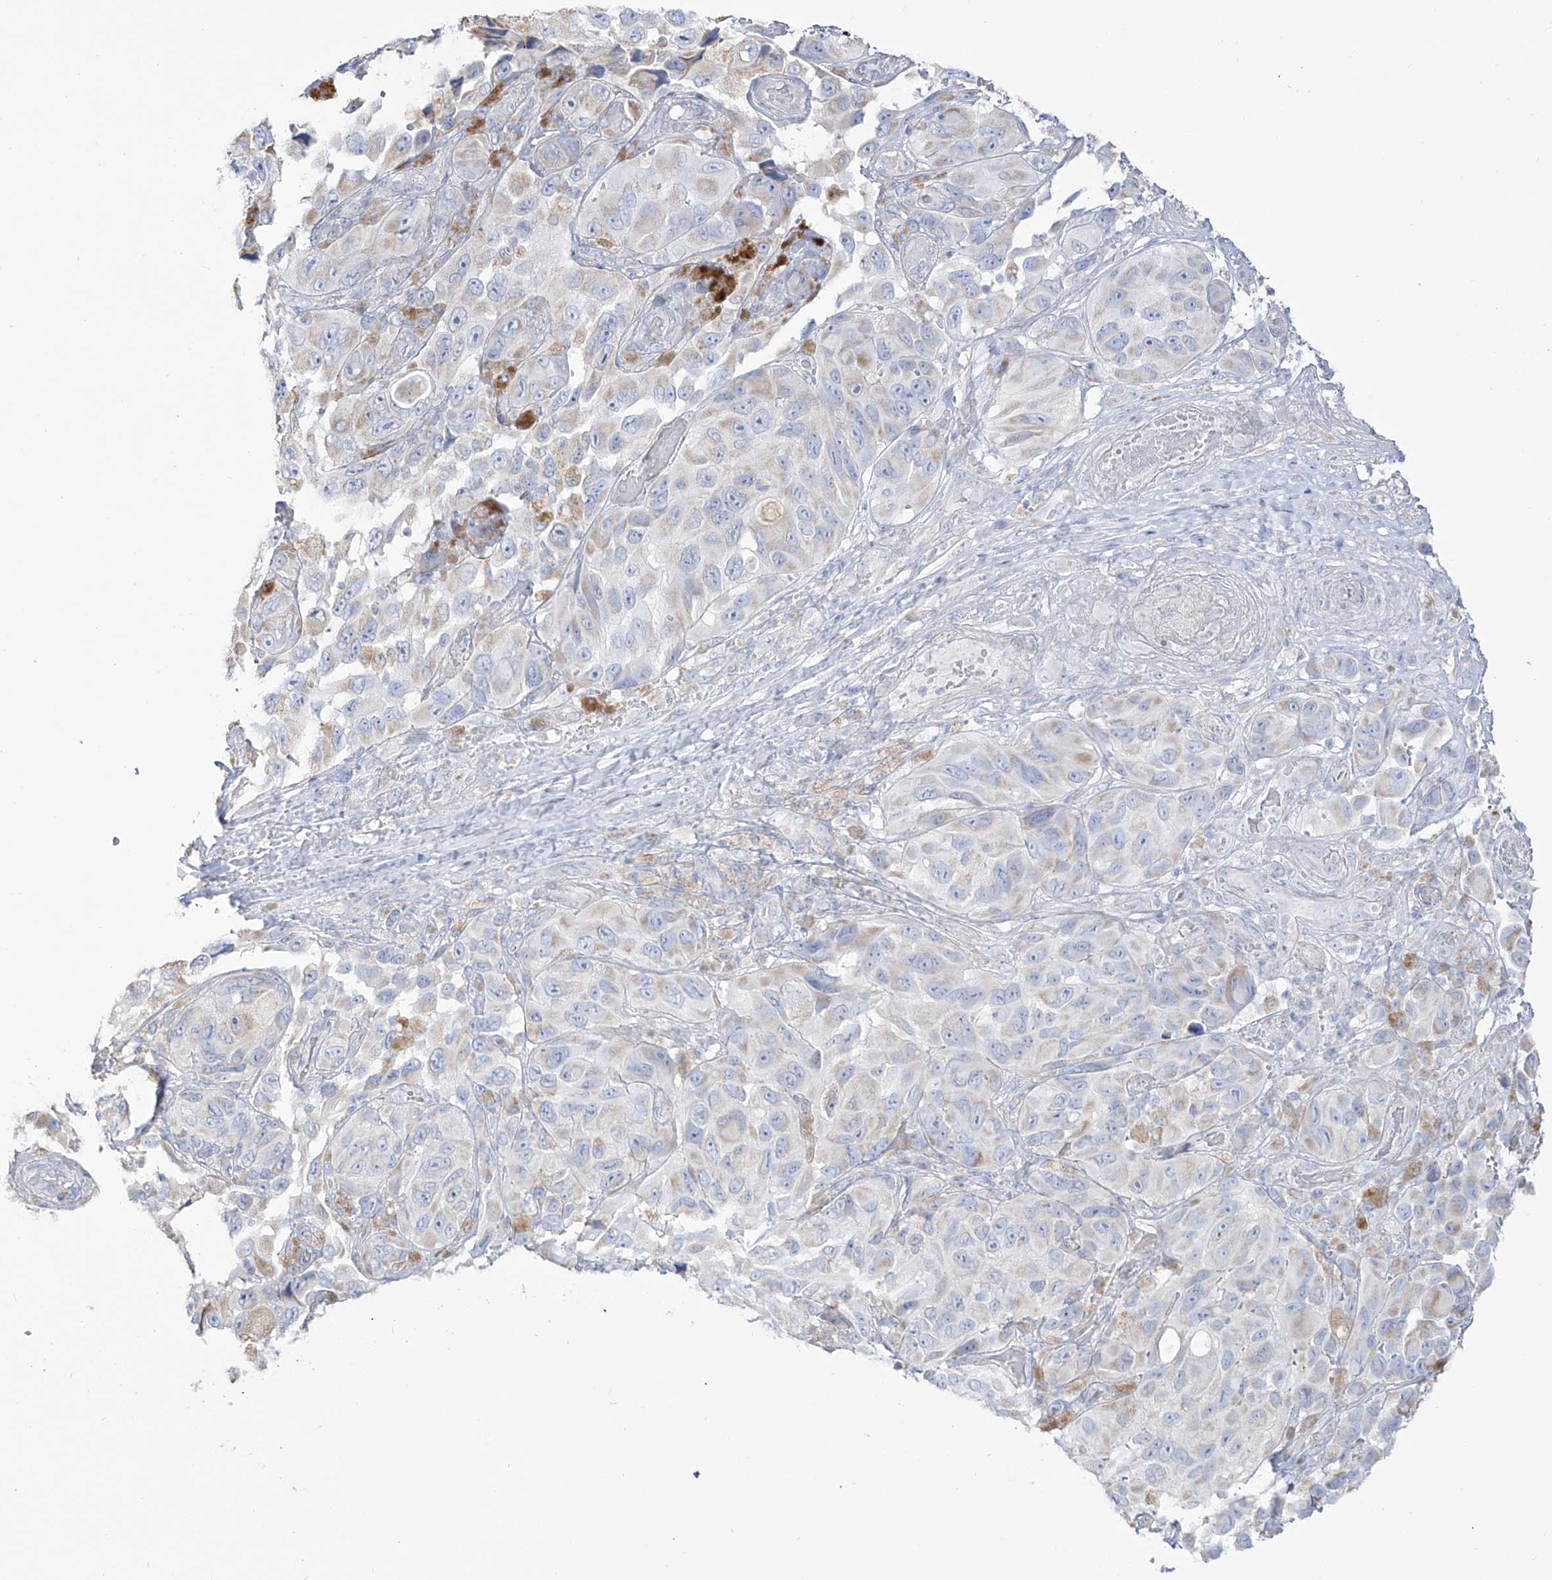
{"staining": {"intensity": "weak", "quantity": "<25%", "location": "cytoplasmic/membranous"}, "tissue": "melanoma", "cell_type": "Tumor cells", "image_type": "cancer", "snomed": [{"axis": "morphology", "description": "Malignant melanoma, NOS"}, {"axis": "topography", "description": "Skin"}], "caption": "The histopathology image shows no staining of tumor cells in malignant melanoma.", "gene": "RCHY1", "patient": {"sex": "female", "age": 73}}